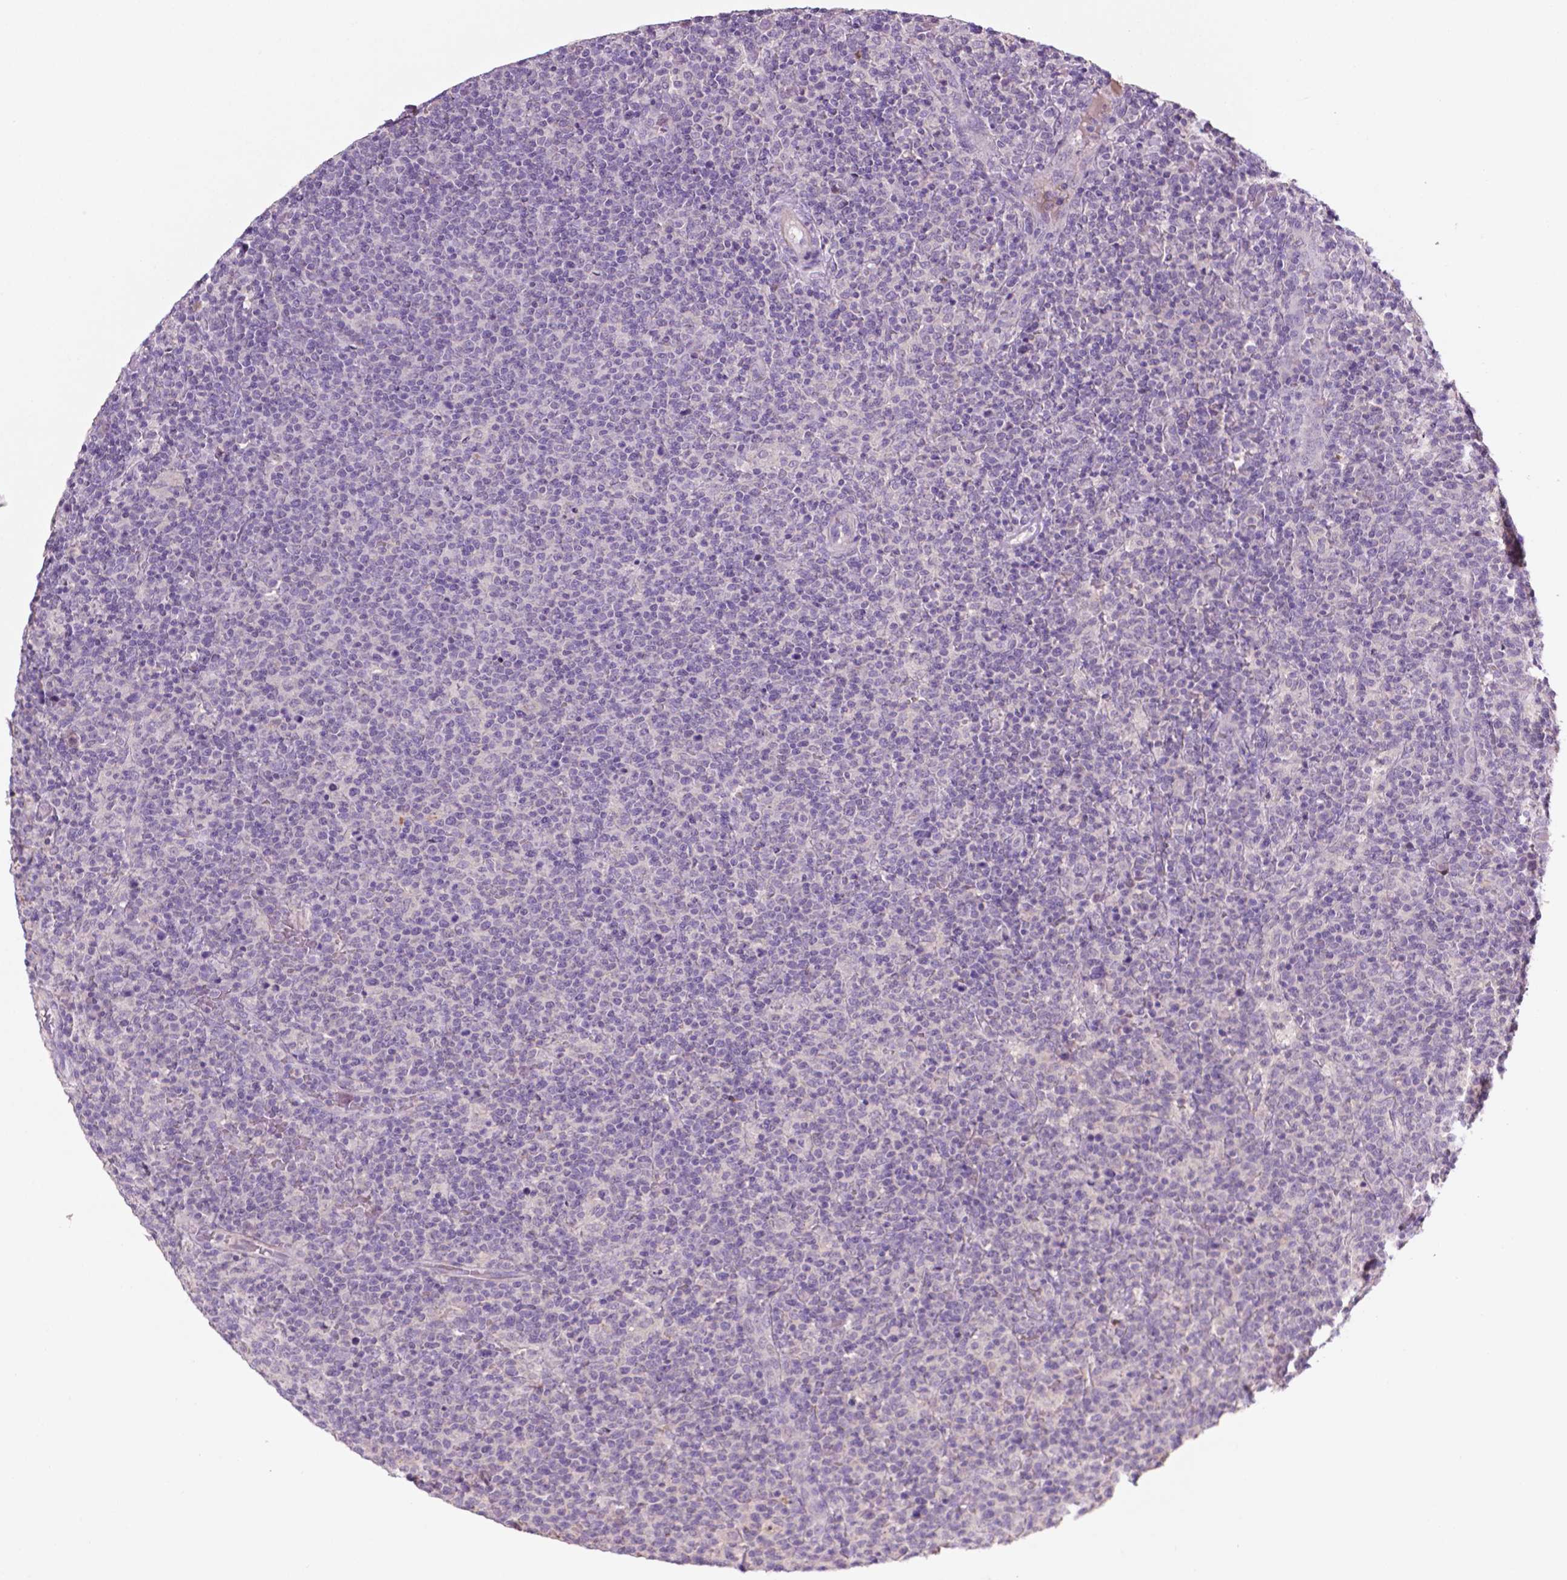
{"staining": {"intensity": "negative", "quantity": "none", "location": "none"}, "tissue": "lymphoma", "cell_type": "Tumor cells", "image_type": "cancer", "snomed": [{"axis": "morphology", "description": "Malignant lymphoma, non-Hodgkin's type, High grade"}, {"axis": "topography", "description": "Lymph node"}], "caption": "The photomicrograph demonstrates no significant staining in tumor cells of high-grade malignant lymphoma, non-Hodgkin's type. (DAB IHC, high magnification).", "gene": "FBLN1", "patient": {"sex": "male", "age": 61}}